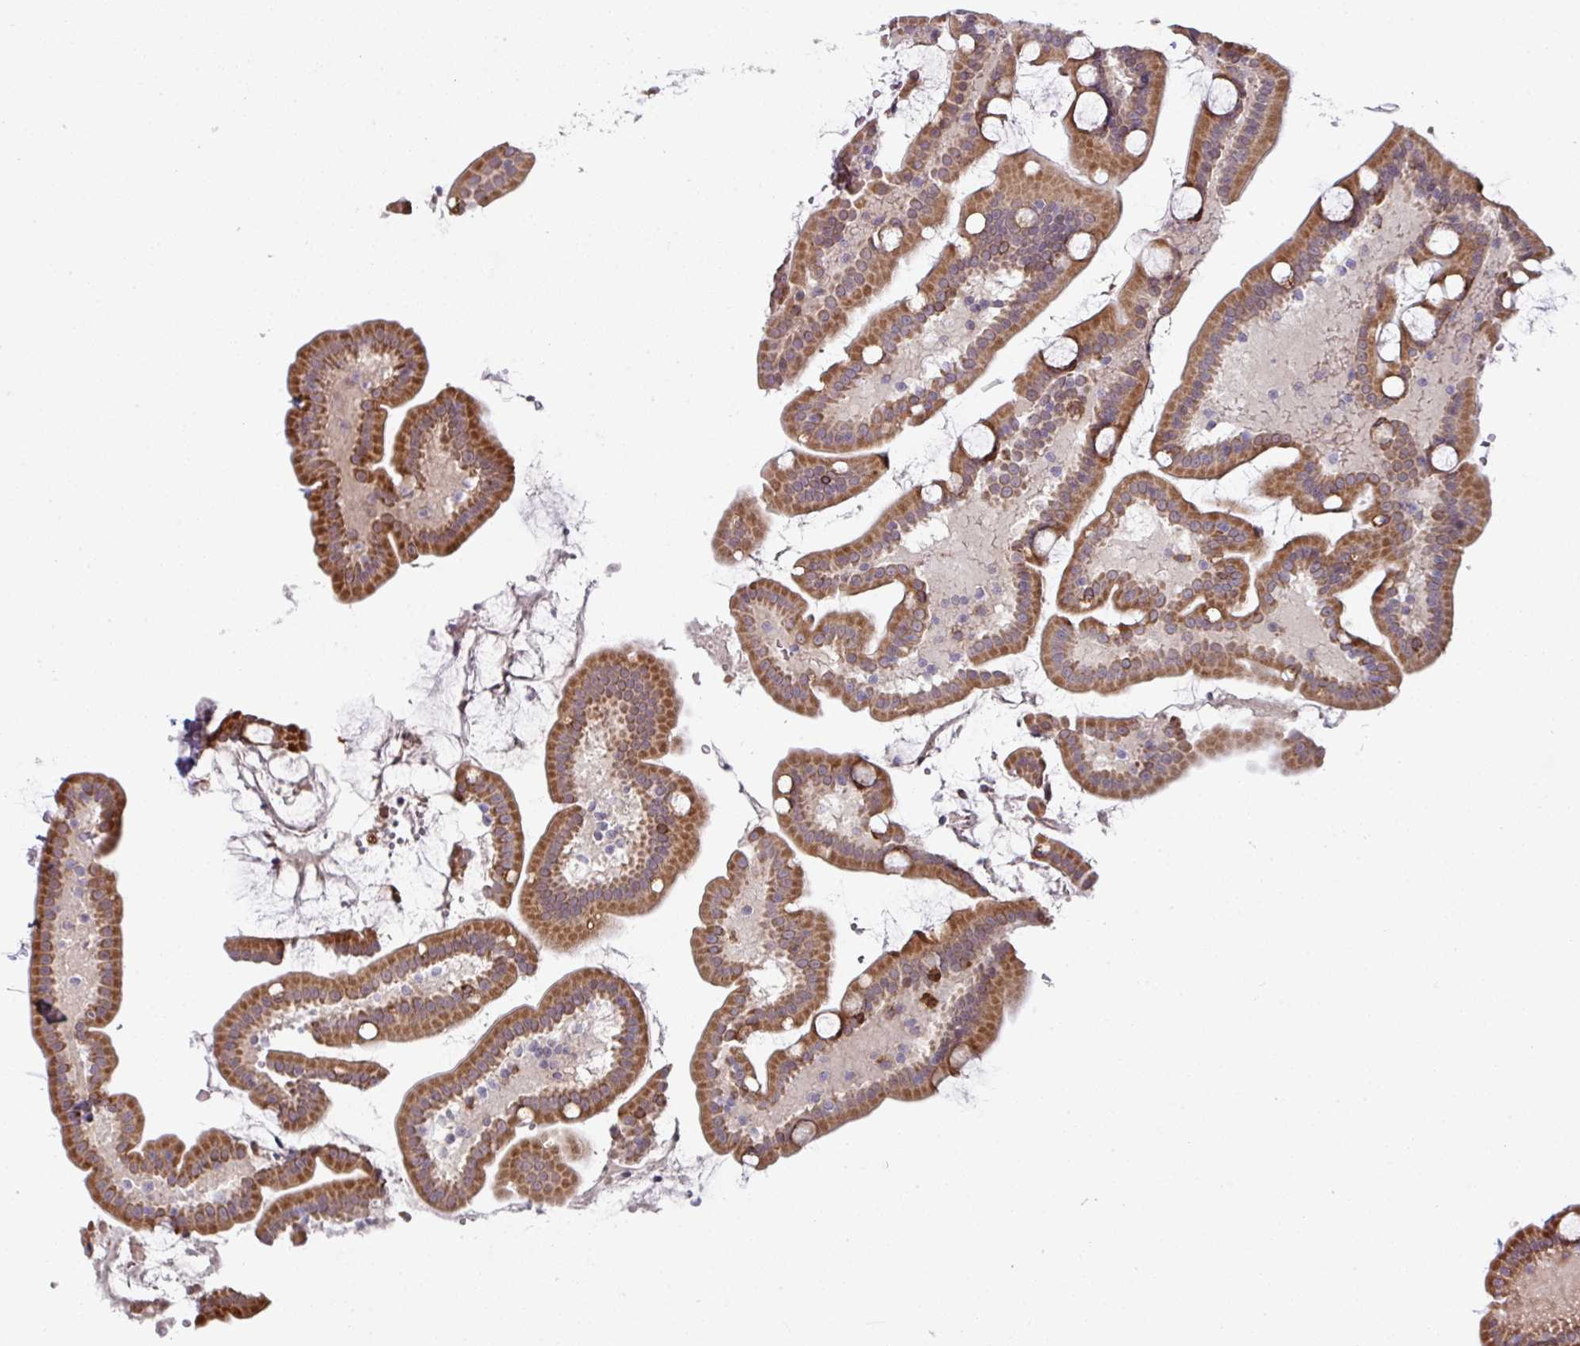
{"staining": {"intensity": "strong", "quantity": ">75%", "location": "cytoplasmic/membranous"}, "tissue": "duodenum", "cell_type": "Glandular cells", "image_type": "normal", "snomed": [{"axis": "morphology", "description": "Normal tissue, NOS"}, {"axis": "topography", "description": "Duodenum"}], "caption": "Glandular cells show high levels of strong cytoplasmic/membranous staining in approximately >75% of cells in benign human duodenum.", "gene": "APOLD1", "patient": {"sex": "male", "age": 55}}